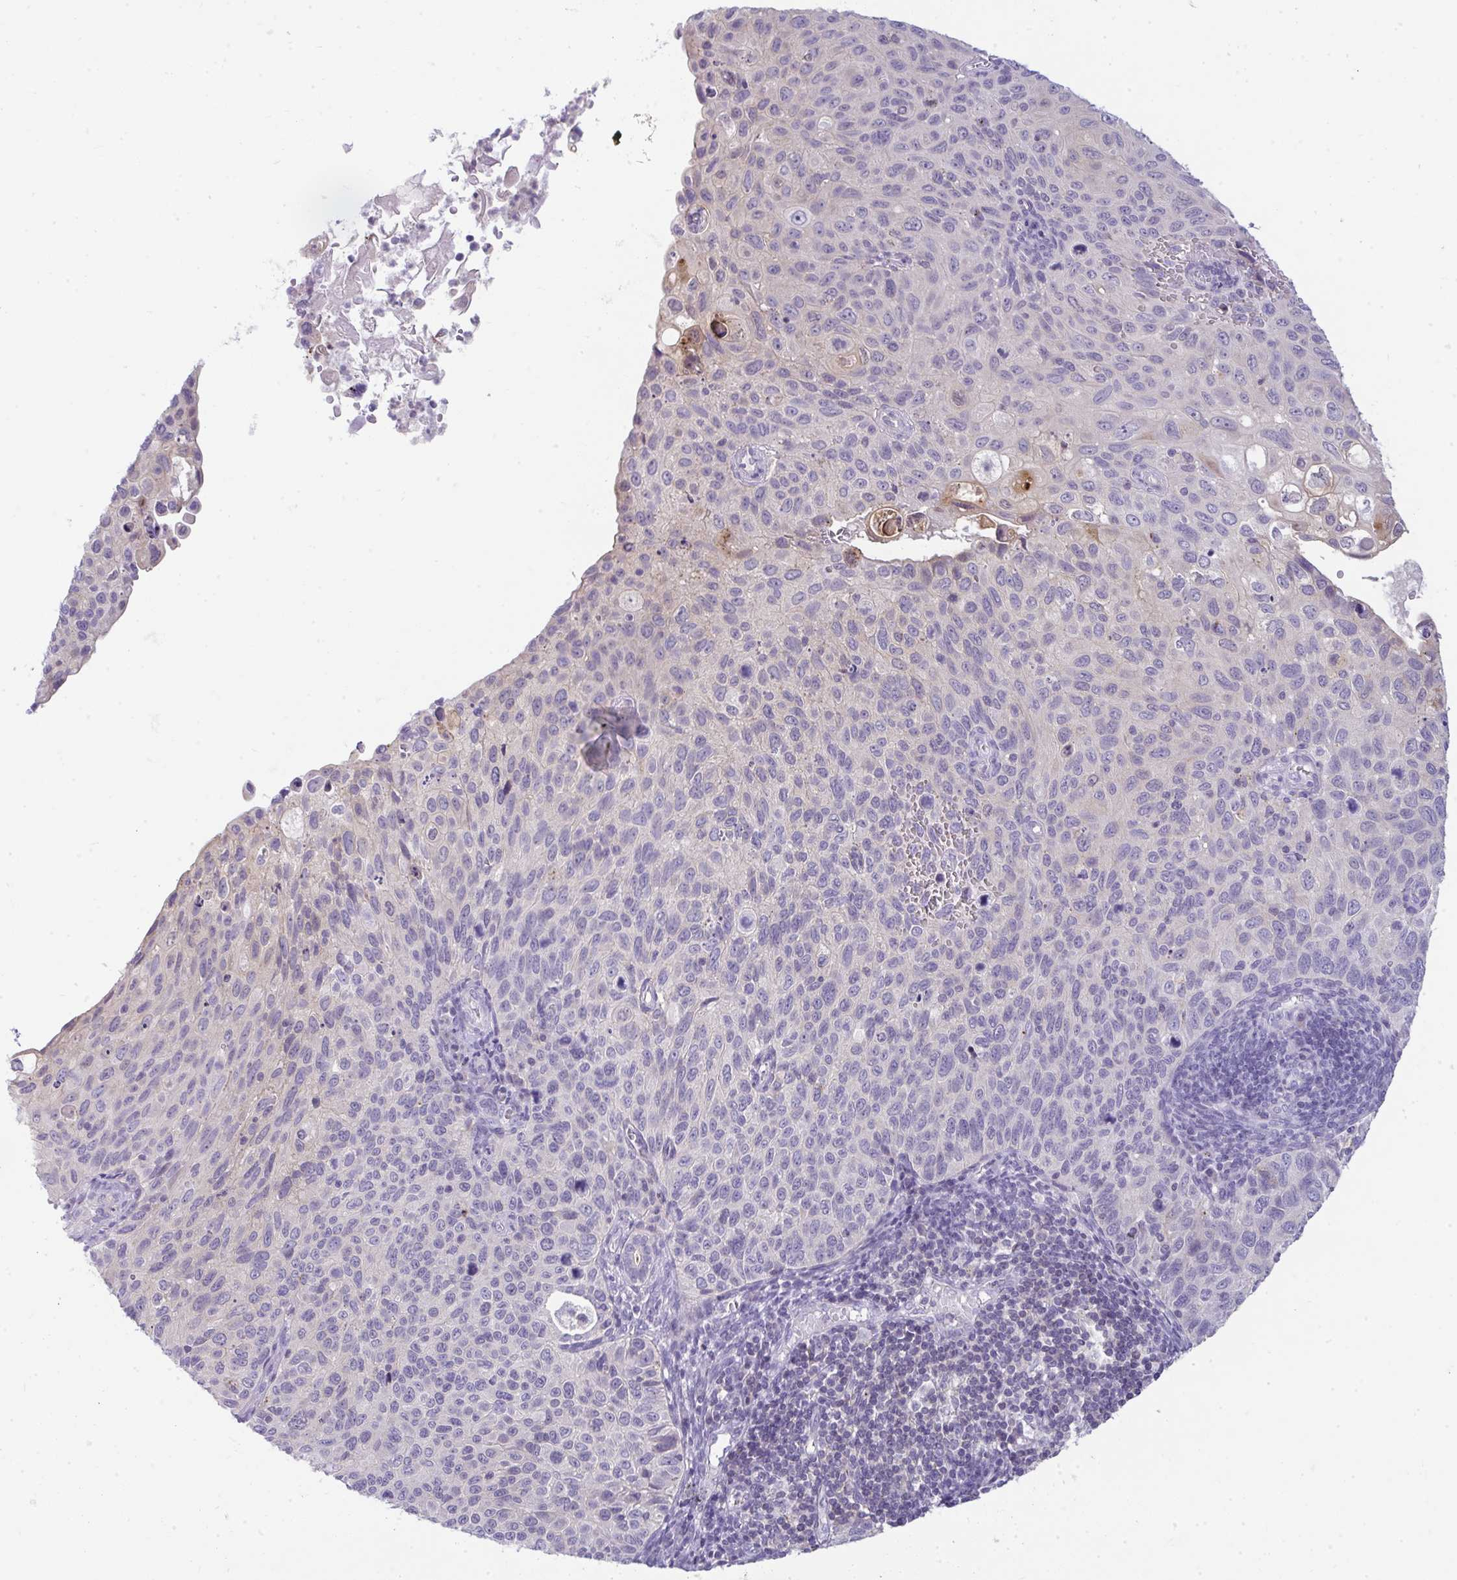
{"staining": {"intensity": "negative", "quantity": "none", "location": "none"}, "tissue": "cervical cancer", "cell_type": "Tumor cells", "image_type": "cancer", "snomed": [{"axis": "morphology", "description": "Squamous cell carcinoma, NOS"}, {"axis": "topography", "description": "Cervix"}], "caption": "The image demonstrates no staining of tumor cells in squamous cell carcinoma (cervical).", "gene": "VPS4B", "patient": {"sex": "female", "age": 70}}